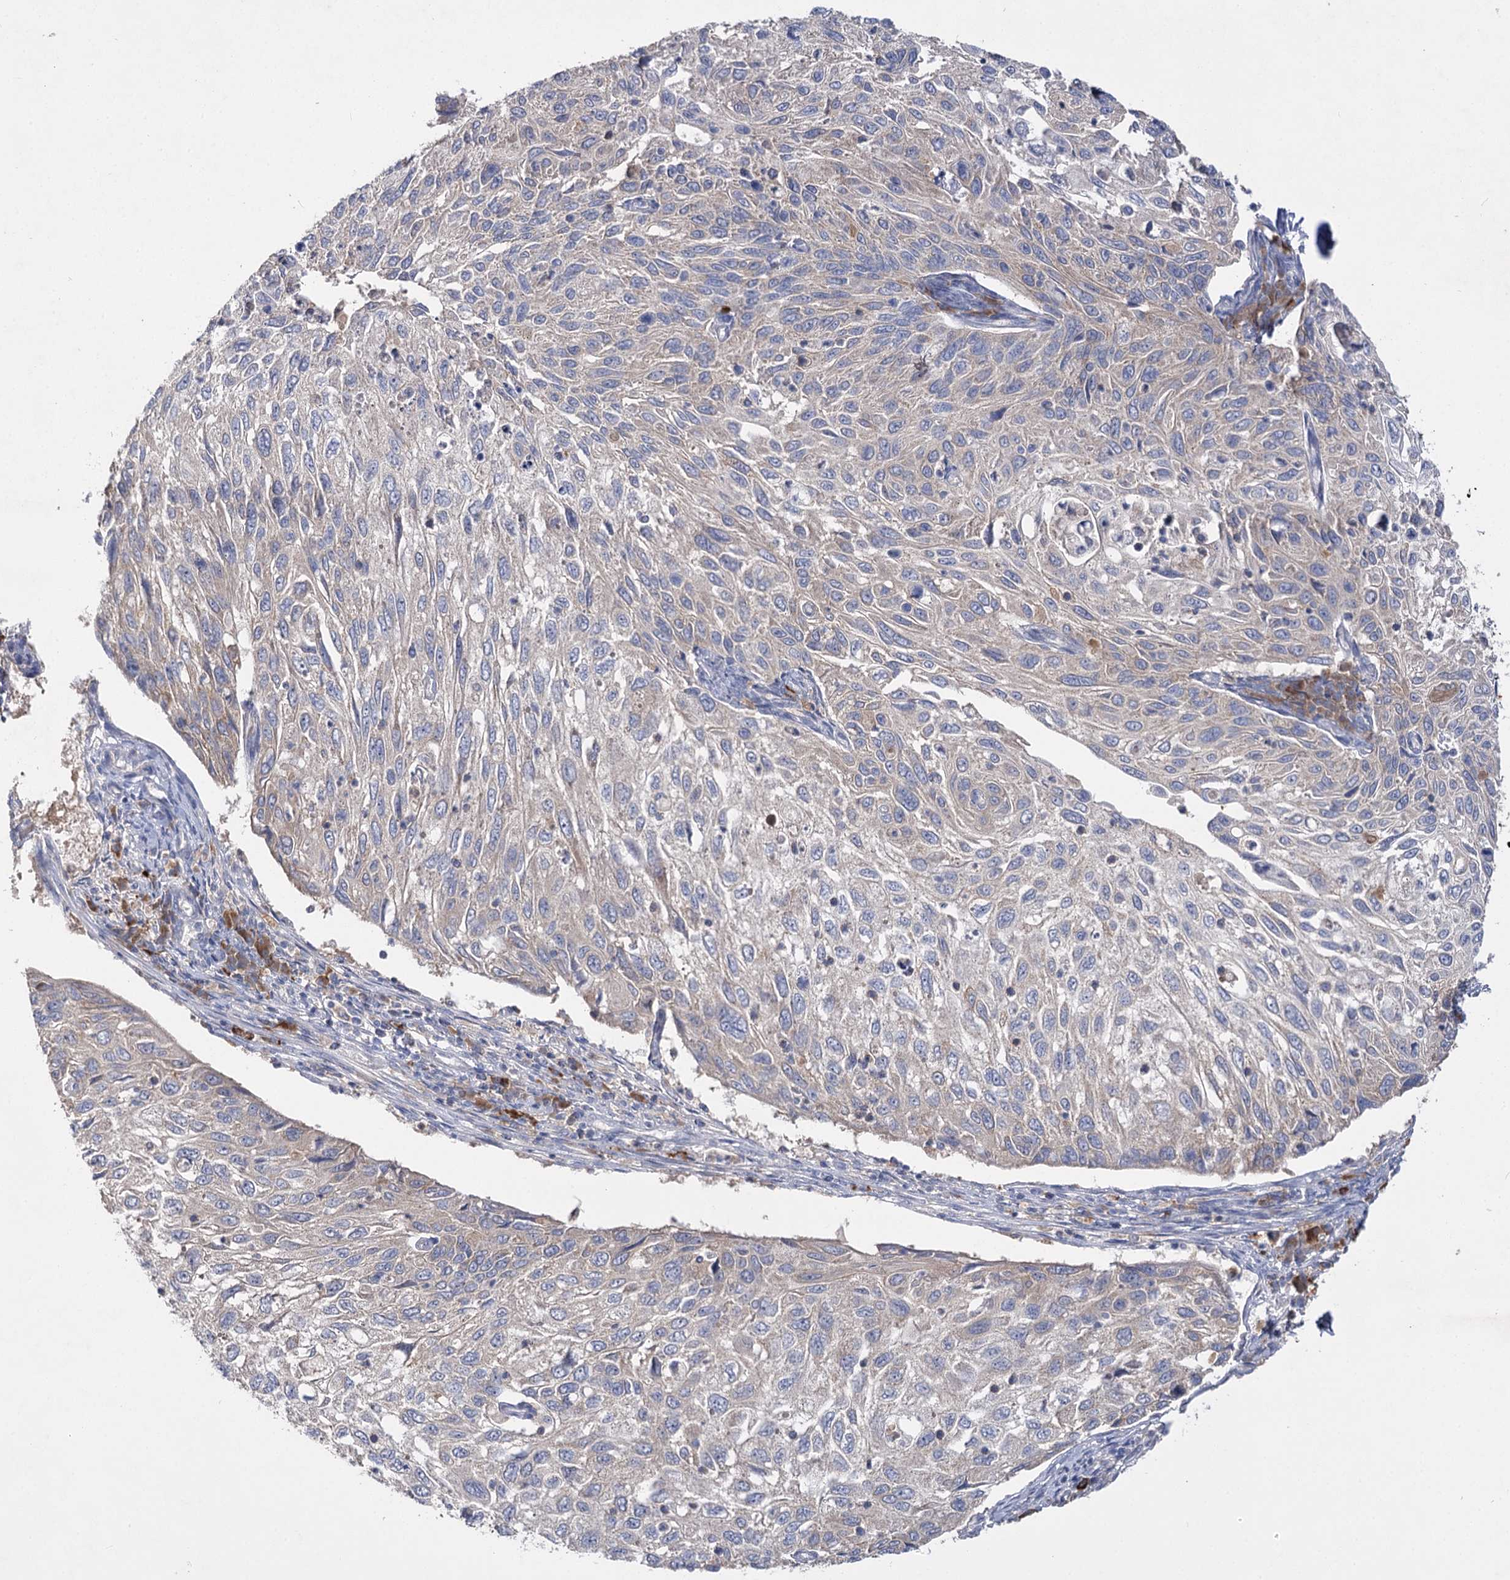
{"staining": {"intensity": "negative", "quantity": "none", "location": "none"}, "tissue": "cervical cancer", "cell_type": "Tumor cells", "image_type": "cancer", "snomed": [{"axis": "morphology", "description": "Squamous cell carcinoma, NOS"}, {"axis": "topography", "description": "Cervix"}], "caption": "Immunohistochemical staining of cervical cancer demonstrates no significant positivity in tumor cells.", "gene": "IL1RAP", "patient": {"sex": "female", "age": 70}}